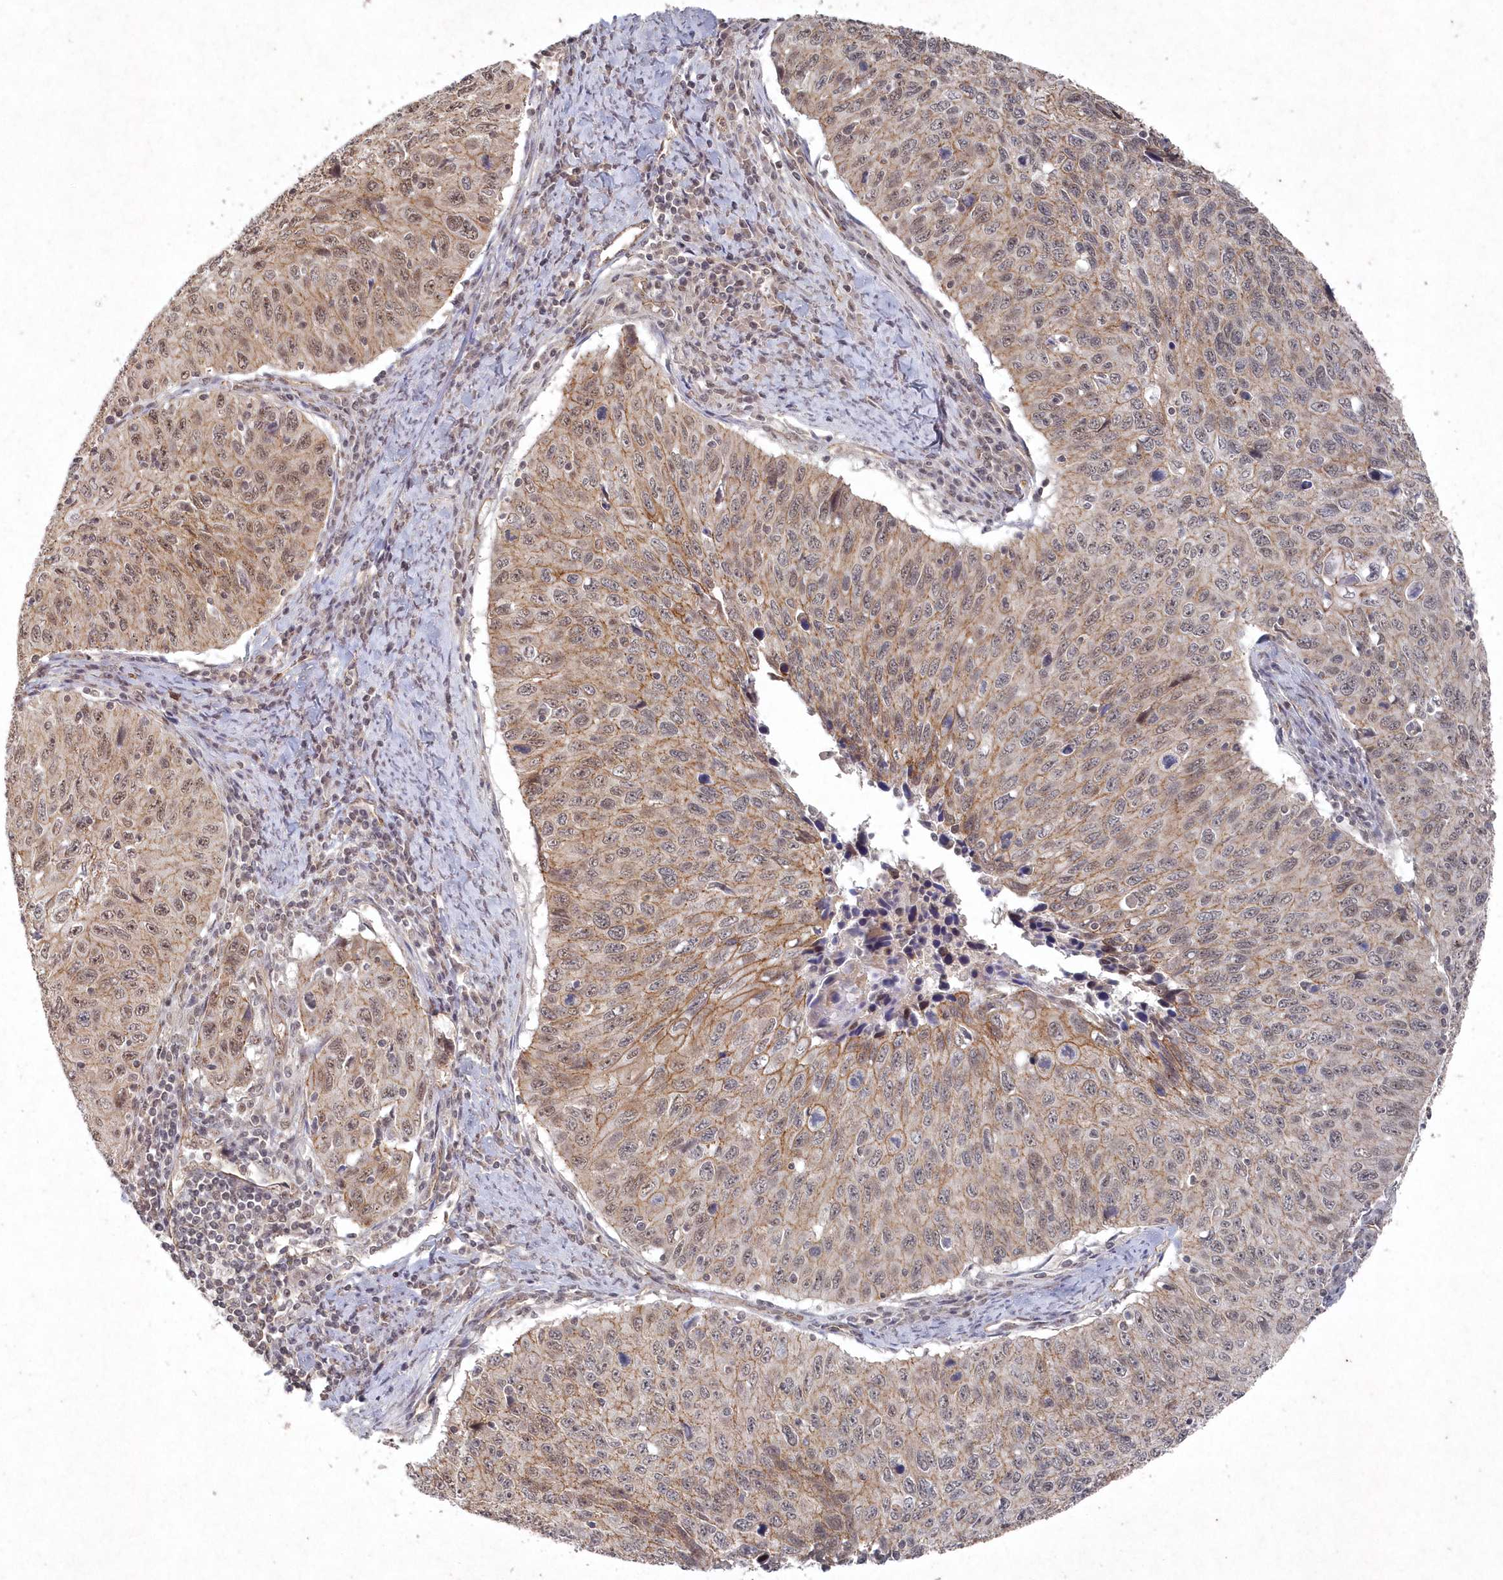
{"staining": {"intensity": "moderate", "quantity": "25%-75%", "location": "cytoplasmic/membranous,nuclear"}, "tissue": "cervical cancer", "cell_type": "Tumor cells", "image_type": "cancer", "snomed": [{"axis": "morphology", "description": "Squamous cell carcinoma, NOS"}, {"axis": "topography", "description": "Cervix"}], "caption": "Human cervical squamous cell carcinoma stained with a brown dye exhibits moderate cytoplasmic/membranous and nuclear positive positivity in approximately 25%-75% of tumor cells.", "gene": "VSIG2", "patient": {"sex": "female", "age": 53}}